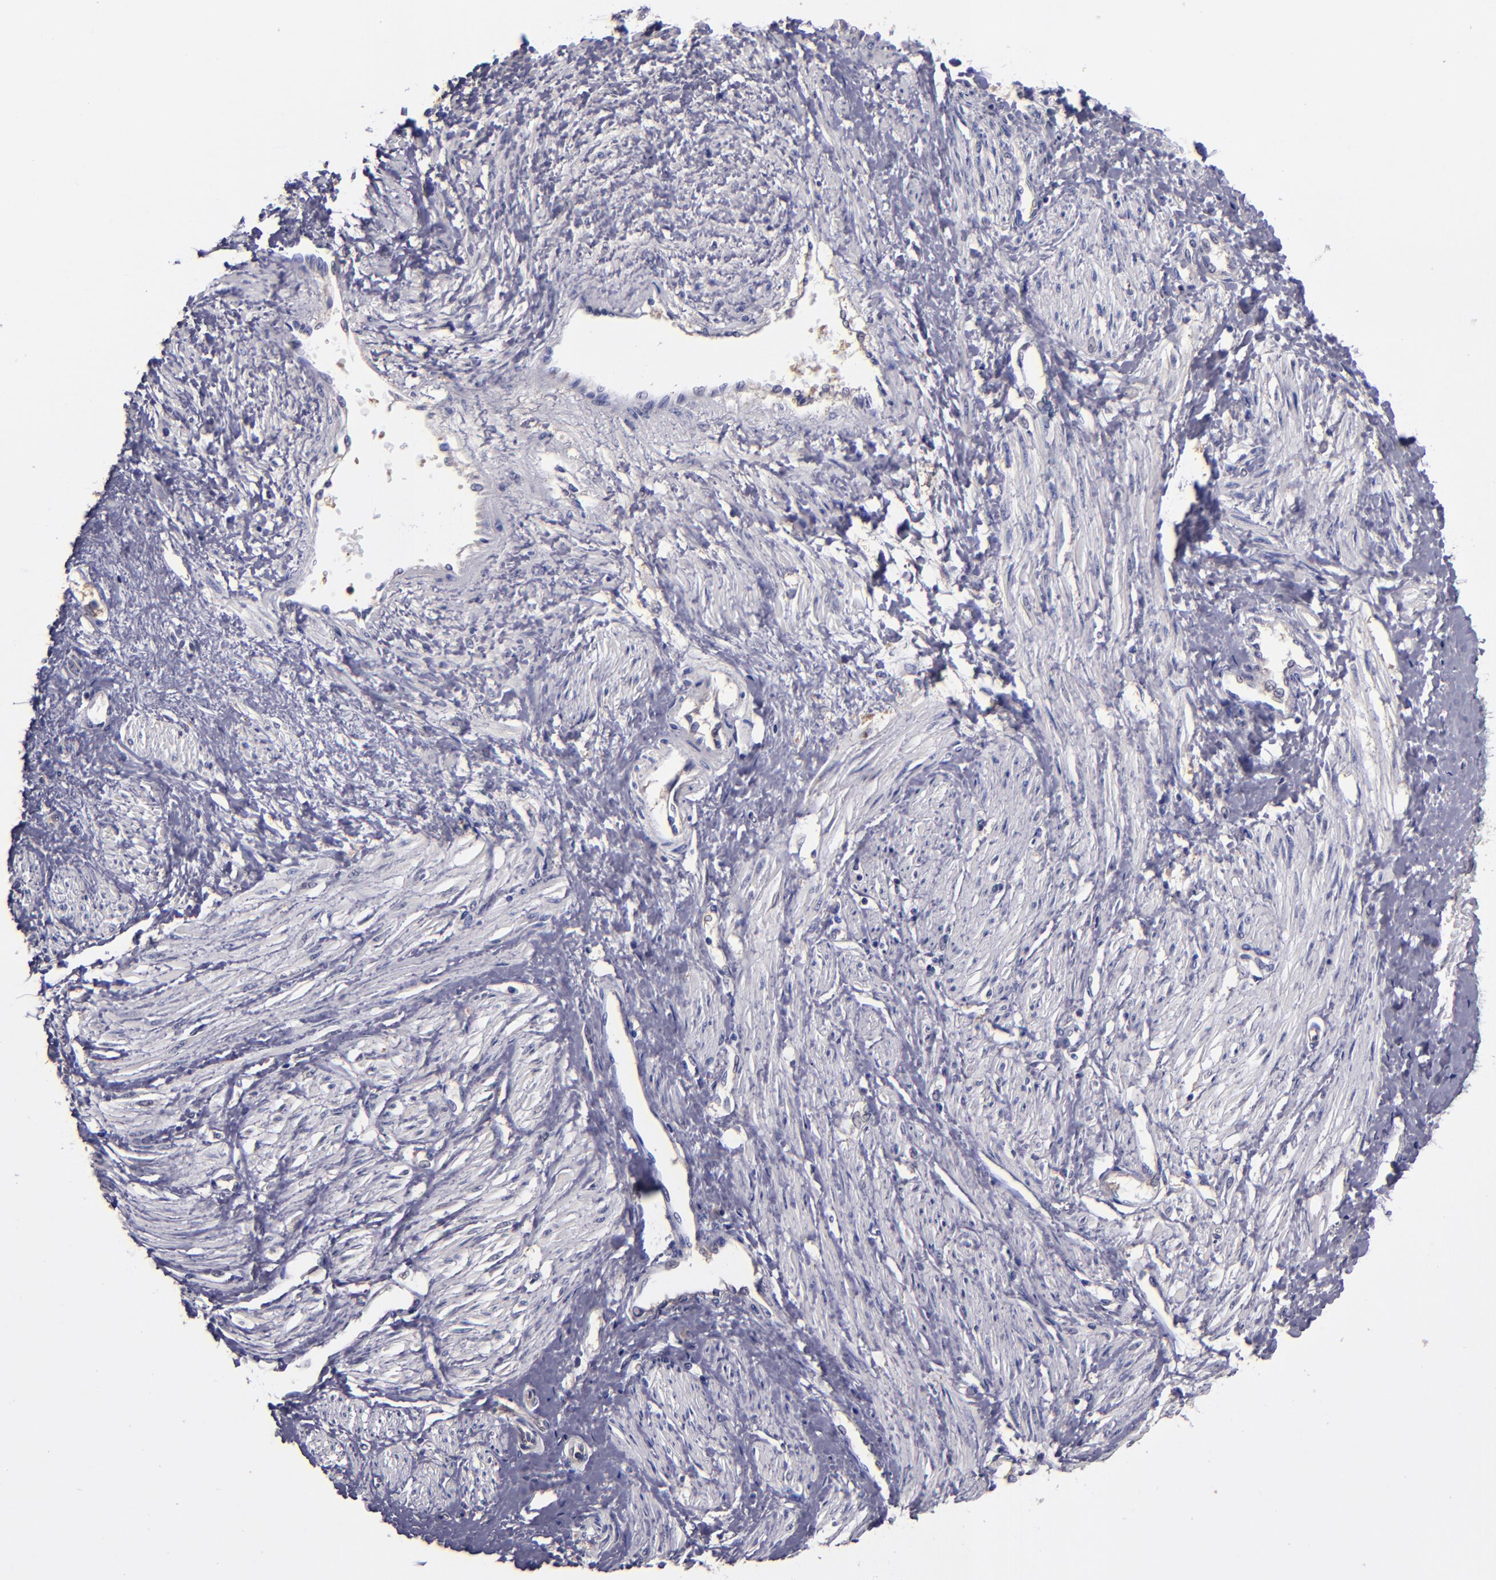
{"staining": {"intensity": "negative", "quantity": "none", "location": "none"}, "tissue": "smooth muscle", "cell_type": "Smooth muscle cells", "image_type": "normal", "snomed": [{"axis": "morphology", "description": "Normal tissue, NOS"}, {"axis": "topography", "description": "Smooth muscle"}, {"axis": "topography", "description": "Uterus"}], "caption": "This is an IHC photomicrograph of unremarkable human smooth muscle. There is no expression in smooth muscle cells.", "gene": "CARS1", "patient": {"sex": "female", "age": 39}}